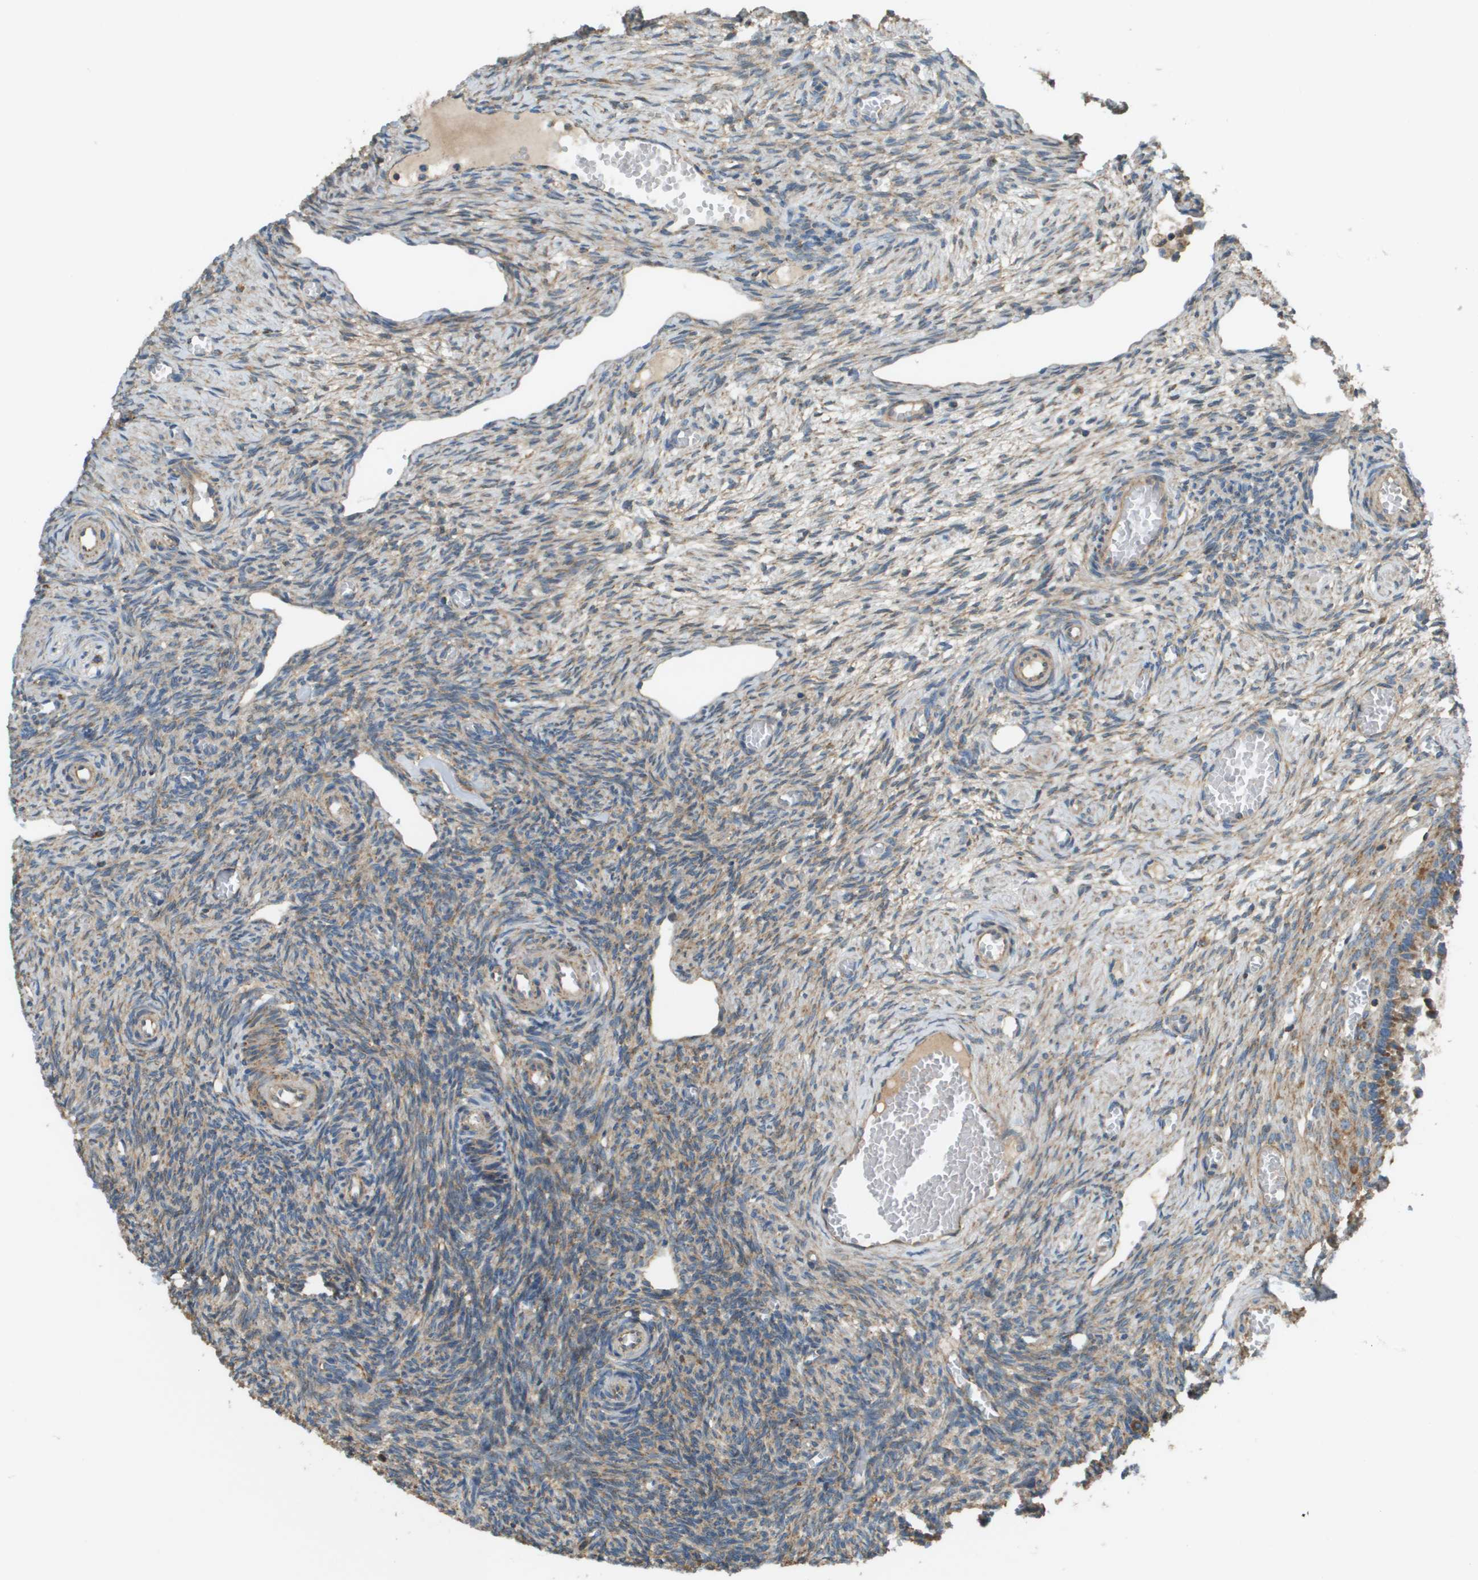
{"staining": {"intensity": "weak", "quantity": ">75%", "location": "cytoplasmic/membranous"}, "tissue": "ovary", "cell_type": "Ovarian stroma cells", "image_type": "normal", "snomed": [{"axis": "morphology", "description": "Normal tissue, NOS"}, {"axis": "topography", "description": "Ovary"}], "caption": "High-magnification brightfield microscopy of benign ovary stained with DAB (brown) and counterstained with hematoxylin (blue). ovarian stroma cells exhibit weak cytoplasmic/membranous positivity is present in approximately>75% of cells. The protein of interest is stained brown, and the nuclei are stained in blue (DAB IHC with brightfield microscopy, high magnification).", "gene": "NRK", "patient": {"sex": "female", "age": 27}}